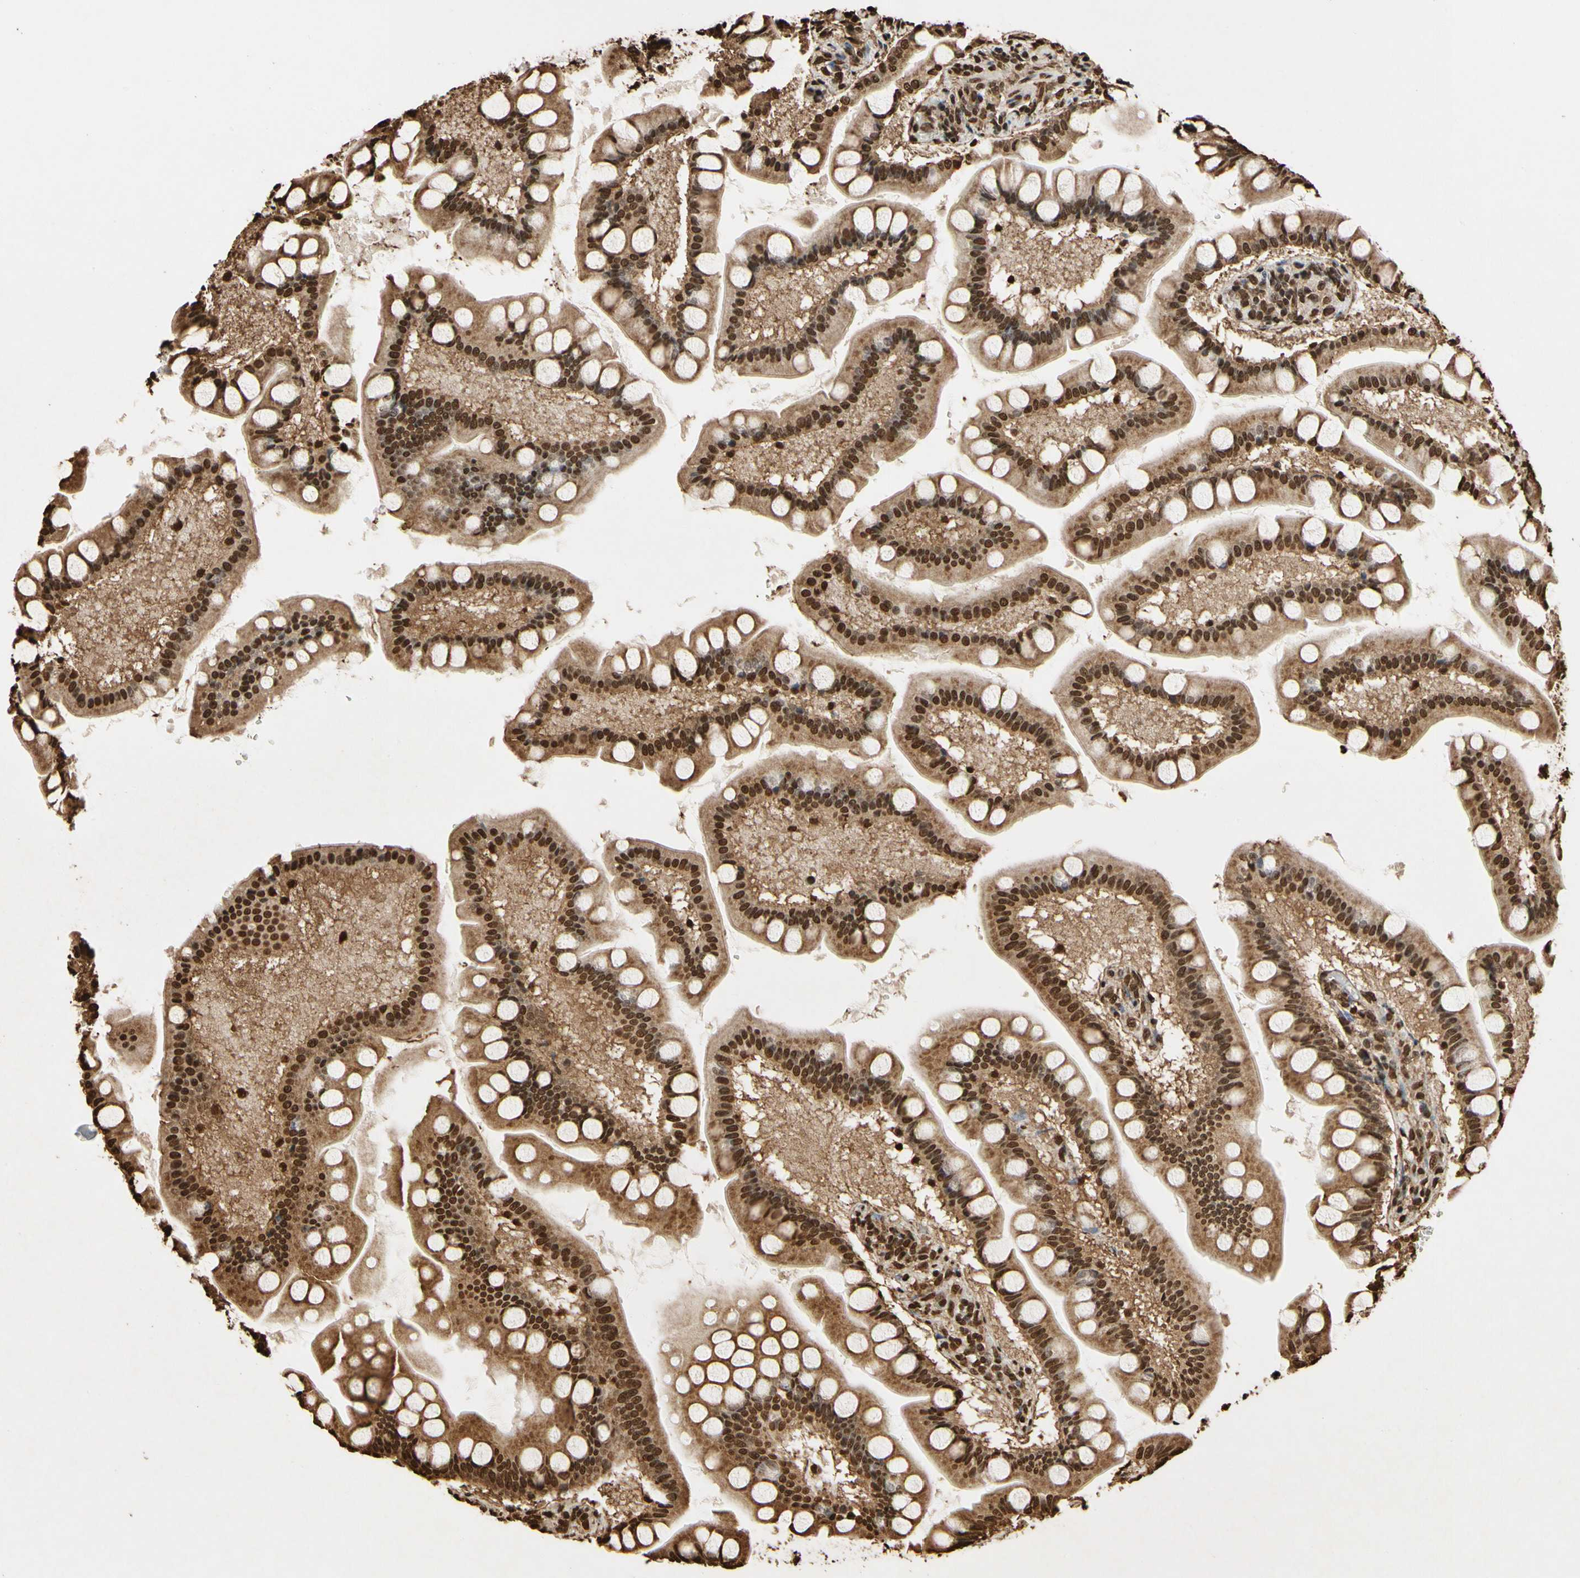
{"staining": {"intensity": "strong", "quantity": ">75%", "location": "cytoplasmic/membranous,nuclear"}, "tissue": "small intestine", "cell_type": "Glandular cells", "image_type": "normal", "snomed": [{"axis": "morphology", "description": "Normal tissue, NOS"}, {"axis": "topography", "description": "Small intestine"}], "caption": "Immunohistochemistry of normal human small intestine displays high levels of strong cytoplasmic/membranous,nuclear expression in about >75% of glandular cells. The staining was performed using DAB (3,3'-diaminobenzidine) to visualize the protein expression in brown, while the nuclei were stained in blue with hematoxylin (Magnification: 20x).", "gene": "HNRNPK", "patient": {"sex": "male", "age": 41}}